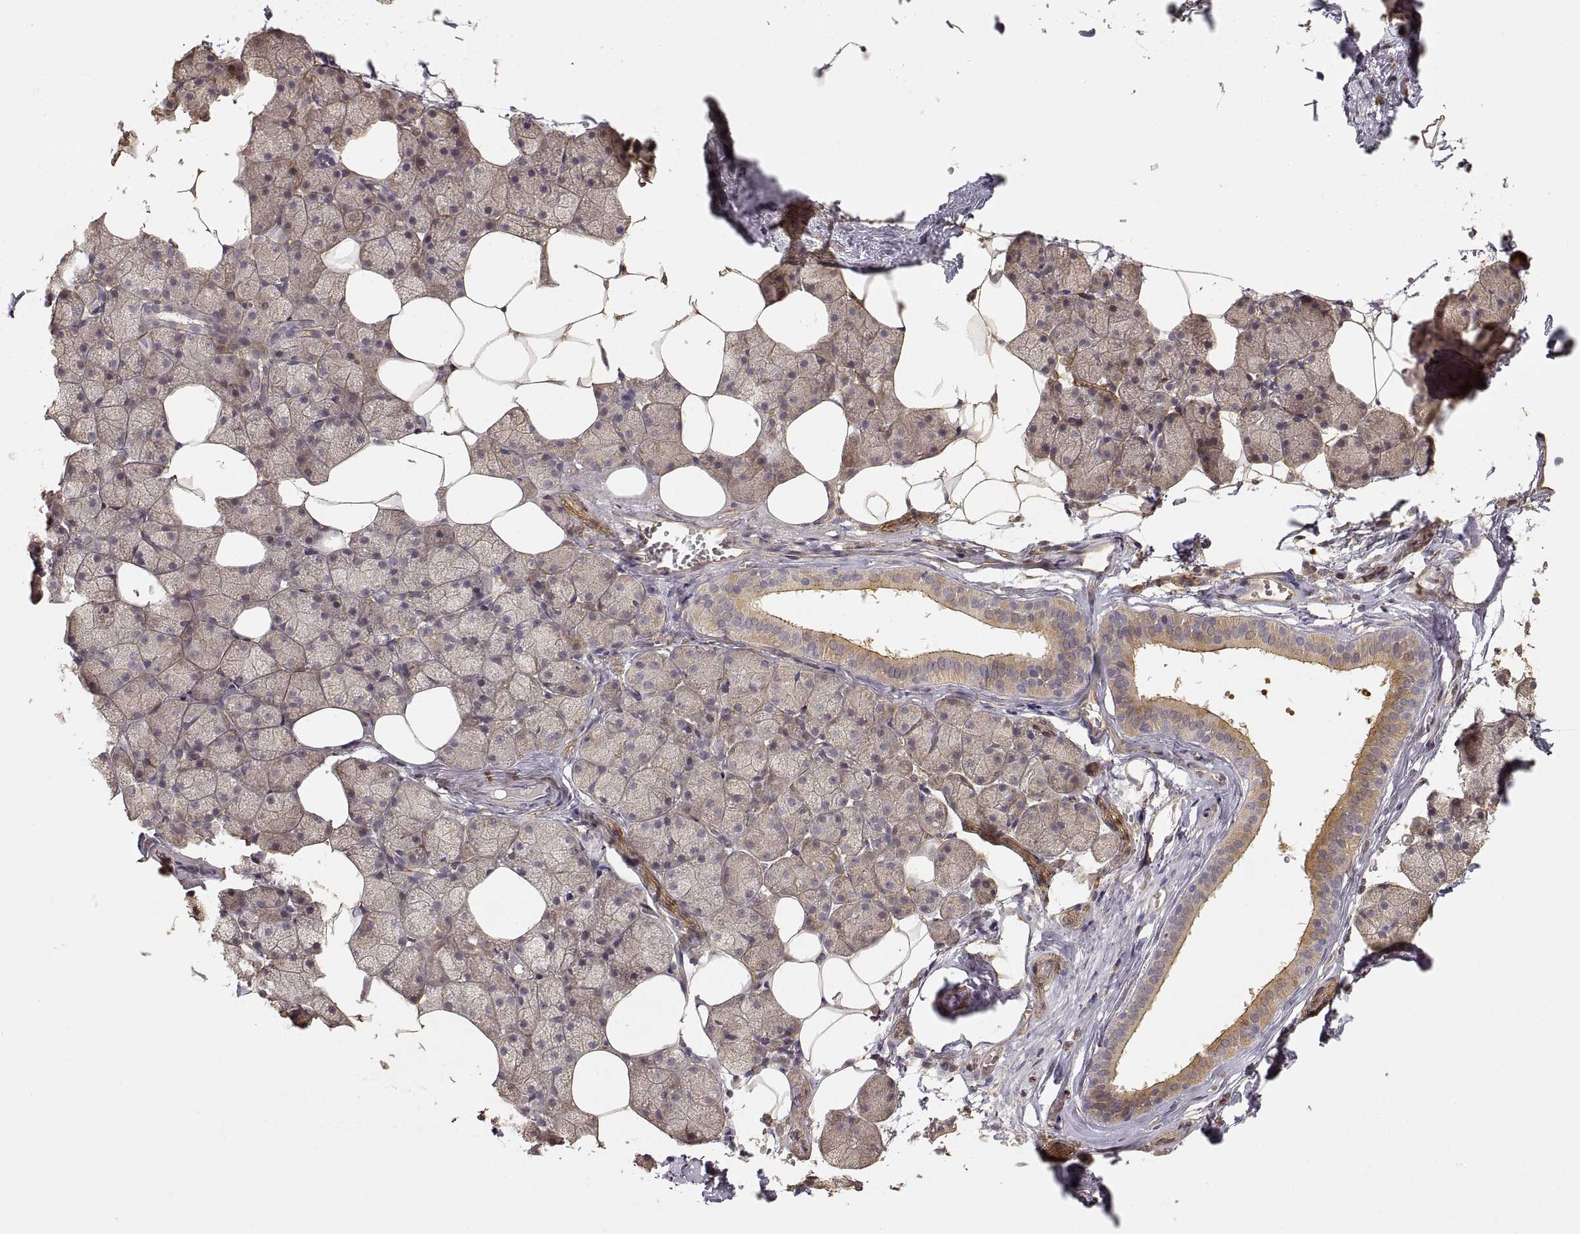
{"staining": {"intensity": "moderate", "quantity": "<25%", "location": "cytoplasmic/membranous"}, "tissue": "salivary gland", "cell_type": "Glandular cells", "image_type": "normal", "snomed": [{"axis": "morphology", "description": "Normal tissue, NOS"}, {"axis": "topography", "description": "Salivary gland"}], "caption": "Immunohistochemistry of benign salivary gland displays low levels of moderate cytoplasmic/membranous staining in about <25% of glandular cells.", "gene": "LAMA4", "patient": {"sex": "male", "age": 38}}